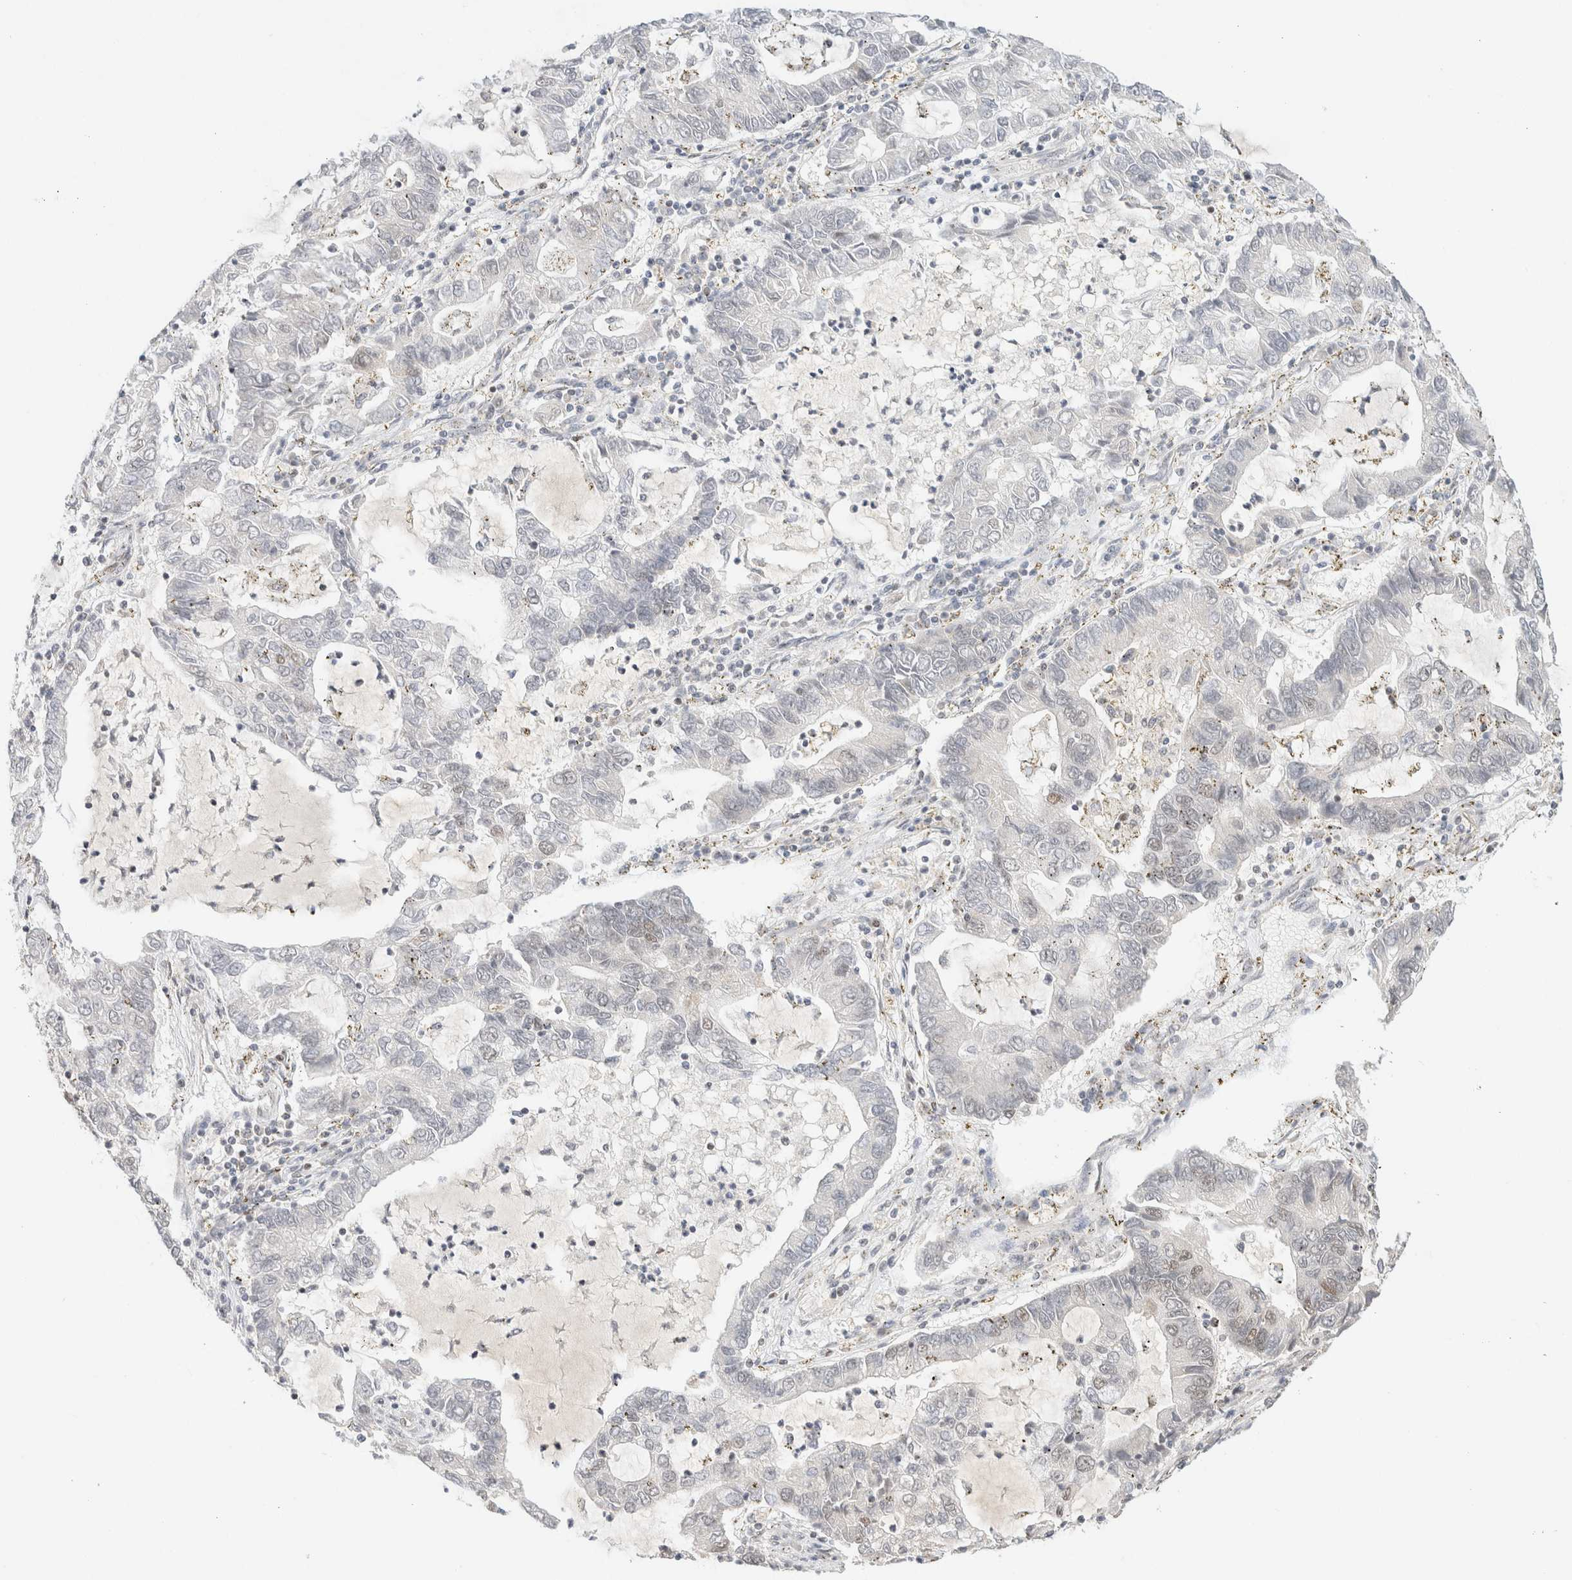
{"staining": {"intensity": "negative", "quantity": "none", "location": "none"}, "tissue": "lung cancer", "cell_type": "Tumor cells", "image_type": "cancer", "snomed": [{"axis": "morphology", "description": "Adenocarcinoma, NOS"}, {"axis": "topography", "description": "Lung"}], "caption": "Tumor cells are negative for brown protein staining in lung cancer.", "gene": "DDB2", "patient": {"sex": "female", "age": 51}}